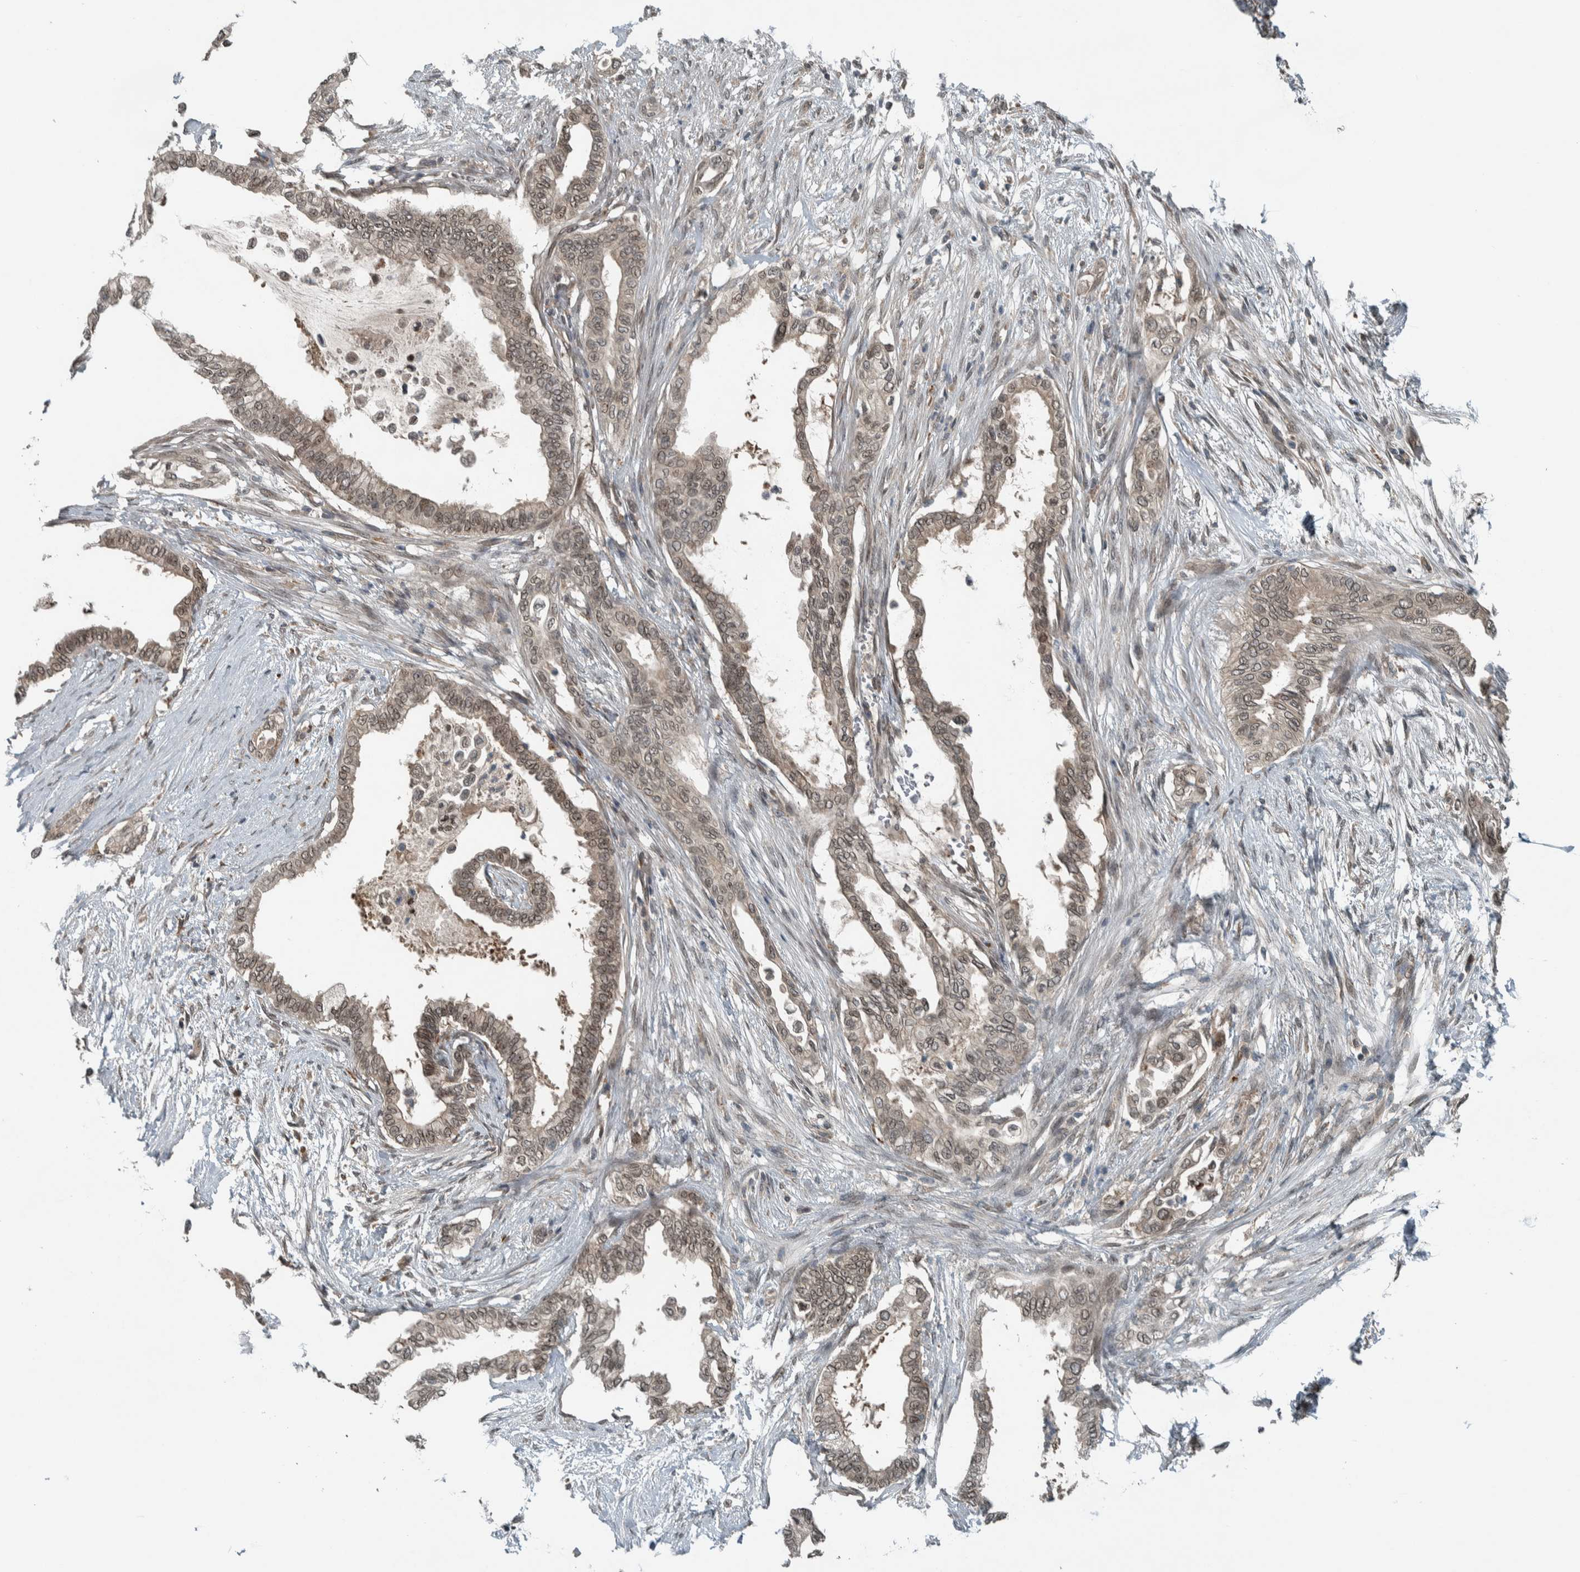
{"staining": {"intensity": "weak", "quantity": ">75%", "location": "cytoplasmic/membranous,nuclear"}, "tissue": "pancreatic cancer", "cell_type": "Tumor cells", "image_type": "cancer", "snomed": [{"axis": "morphology", "description": "Normal tissue, NOS"}, {"axis": "morphology", "description": "Adenocarcinoma, NOS"}, {"axis": "topography", "description": "Pancreas"}, {"axis": "topography", "description": "Duodenum"}], "caption": "A histopathology image showing weak cytoplasmic/membranous and nuclear staining in approximately >75% of tumor cells in pancreatic adenocarcinoma, as visualized by brown immunohistochemical staining.", "gene": "XPO5", "patient": {"sex": "female", "age": 60}}